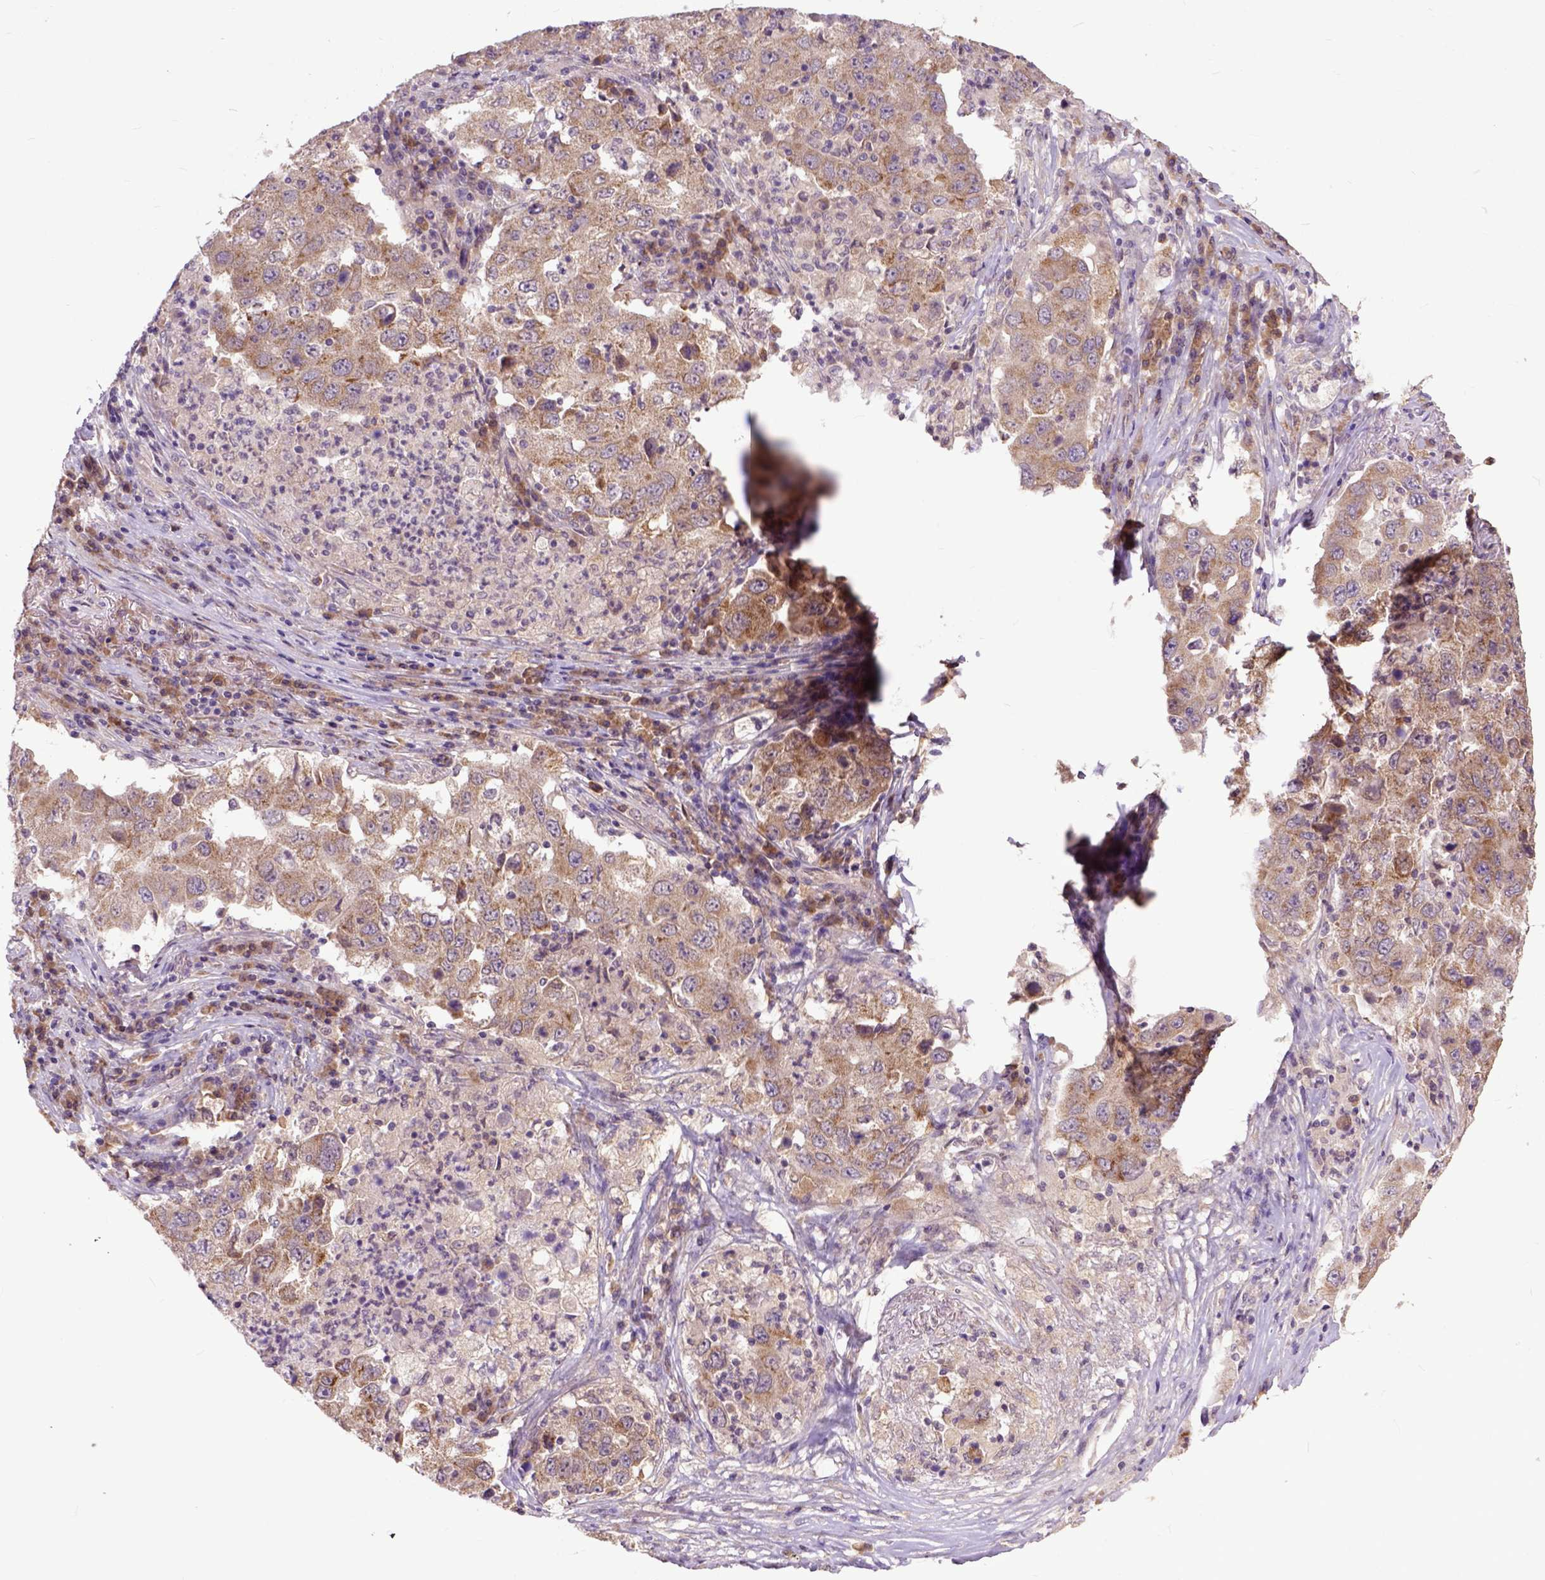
{"staining": {"intensity": "weak", "quantity": ">75%", "location": "cytoplasmic/membranous"}, "tissue": "lung cancer", "cell_type": "Tumor cells", "image_type": "cancer", "snomed": [{"axis": "morphology", "description": "Adenocarcinoma, NOS"}, {"axis": "topography", "description": "Lung"}], "caption": "Weak cytoplasmic/membranous positivity is appreciated in about >75% of tumor cells in lung cancer.", "gene": "ARL1", "patient": {"sex": "male", "age": 73}}